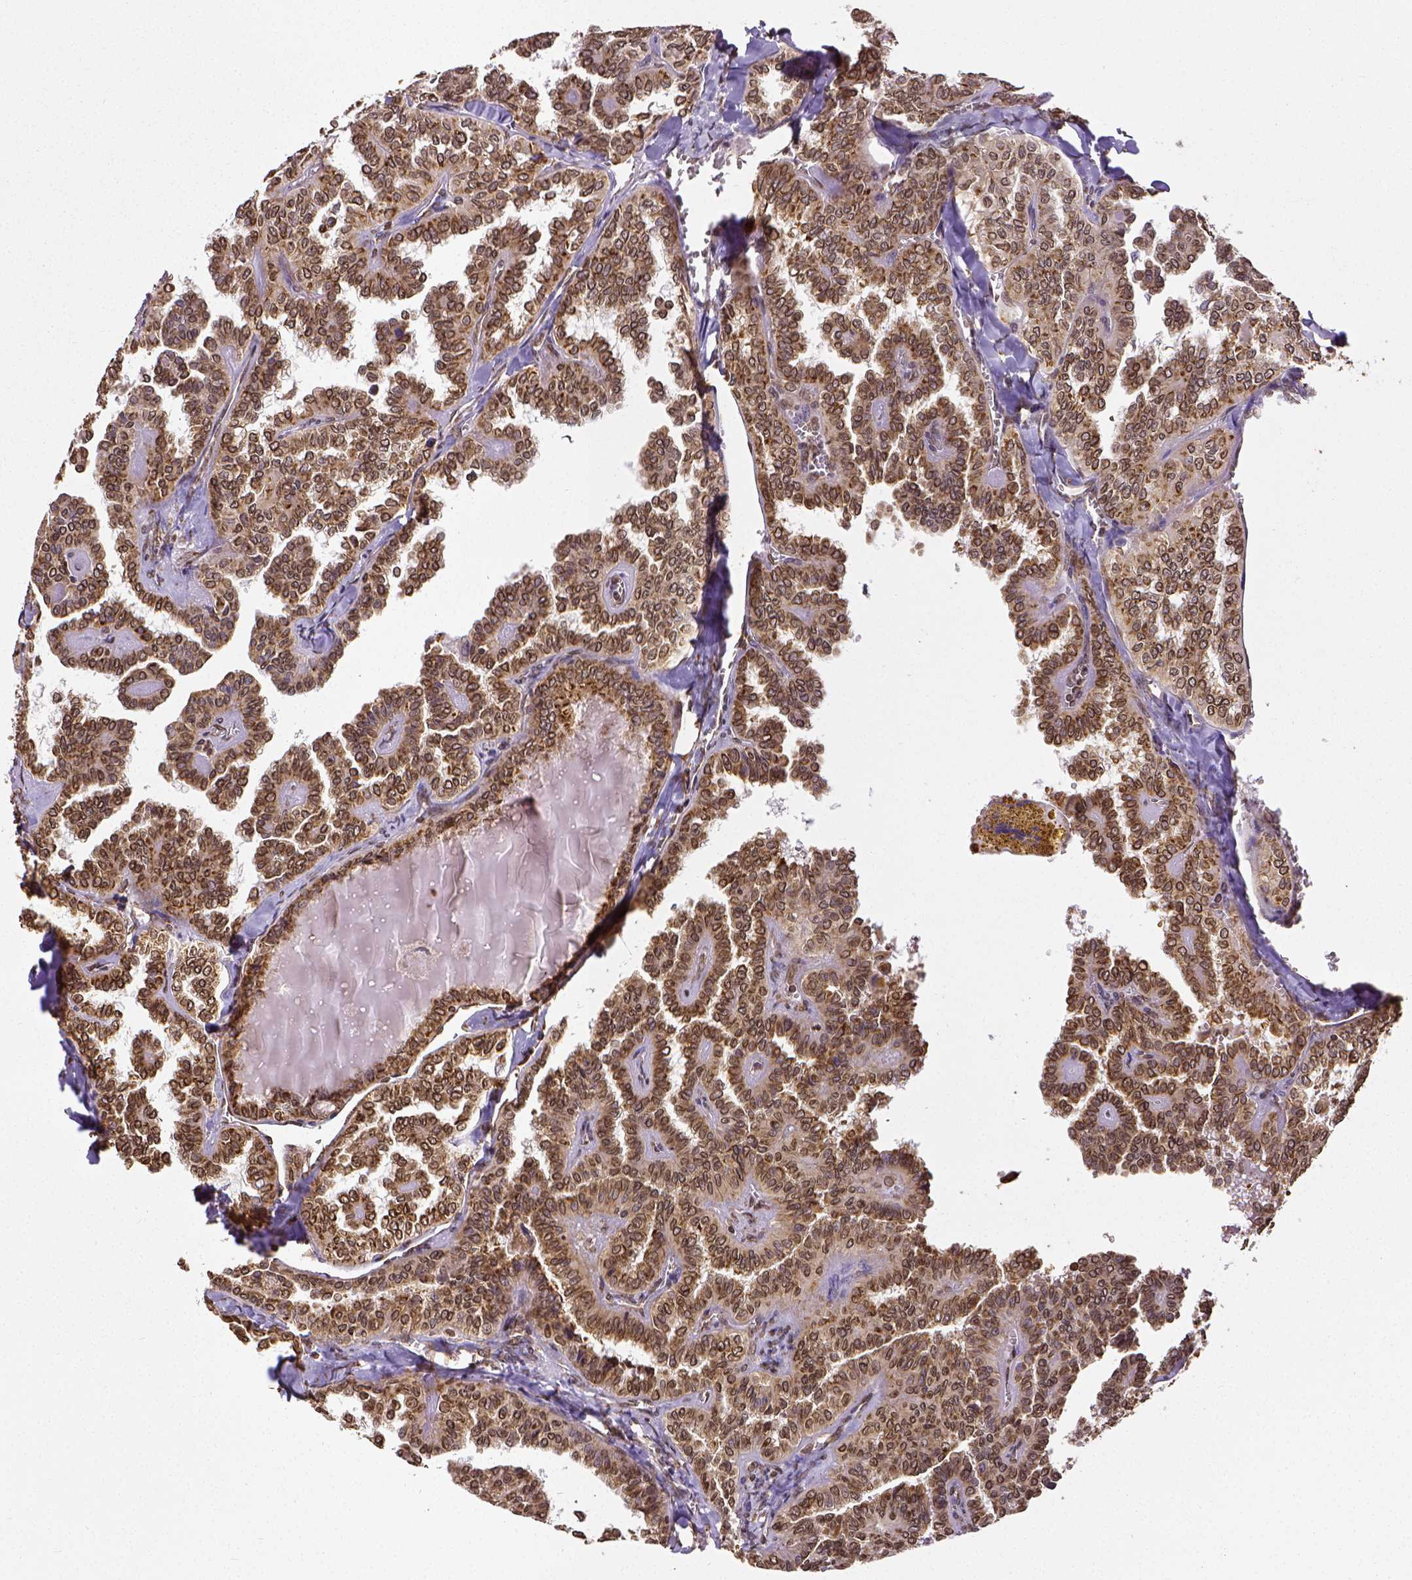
{"staining": {"intensity": "moderate", "quantity": ">75%", "location": "cytoplasmic/membranous,nuclear"}, "tissue": "thyroid cancer", "cell_type": "Tumor cells", "image_type": "cancer", "snomed": [{"axis": "morphology", "description": "Papillary adenocarcinoma, NOS"}, {"axis": "topography", "description": "Thyroid gland"}], "caption": "High-magnification brightfield microscopy of thyroid cancer (papillary adenocarcinoma) stained with DAB (brown) and counterstained with hematoxylin (blue). tumor cells exhibit moderate cytoplasmic/membranous and nuclear staining is identified in about>75% of cells. (Stains: DAB (3,3'-diaminobenzidine) in brown, nuclei in blue, Microscopy: brightfield microscopy at high magnification).", "gene": "MTDH", "patient": {"sex": "female", "age": 41}}